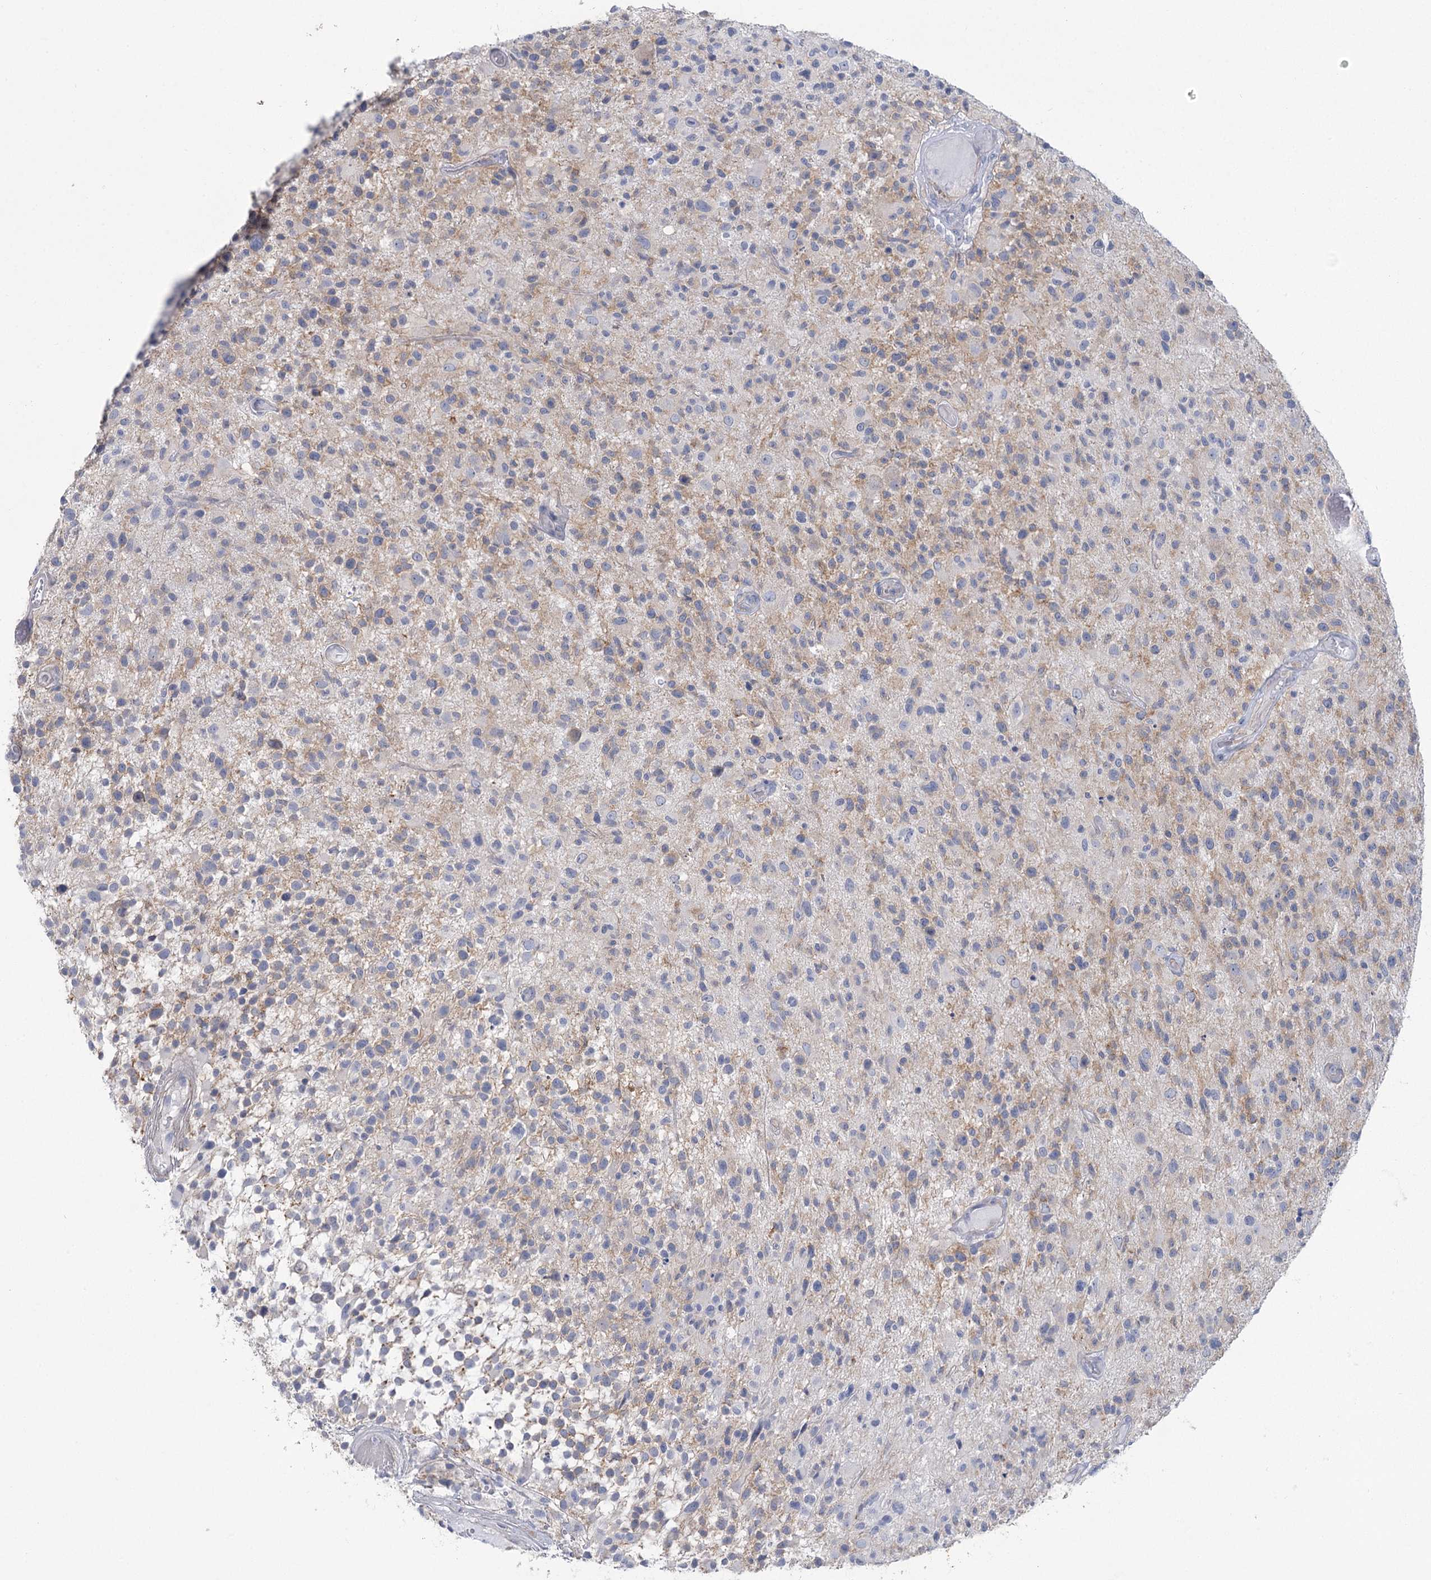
{"staining": {"intensity": "negative", "quantity": "none", "location": "none"}, "tissue": "glioma", "cell_type": "Tumor cells", "image_type": "cancer", "snomed": [{"axis": "morphology", "description": "Glioma, malignant, High grade"}, {"axis": "morphology", "description": "Glioblastoma, NOS"}, {"axis": "topography", "description": "Brain"}], "caption": "This is an immunohistochemistry (IHC) micrograph of human glioblastoma. There is no staining in tumor cells.", "gene": "CCDC88A", "patient": {"sex": "male", "age": 60}}